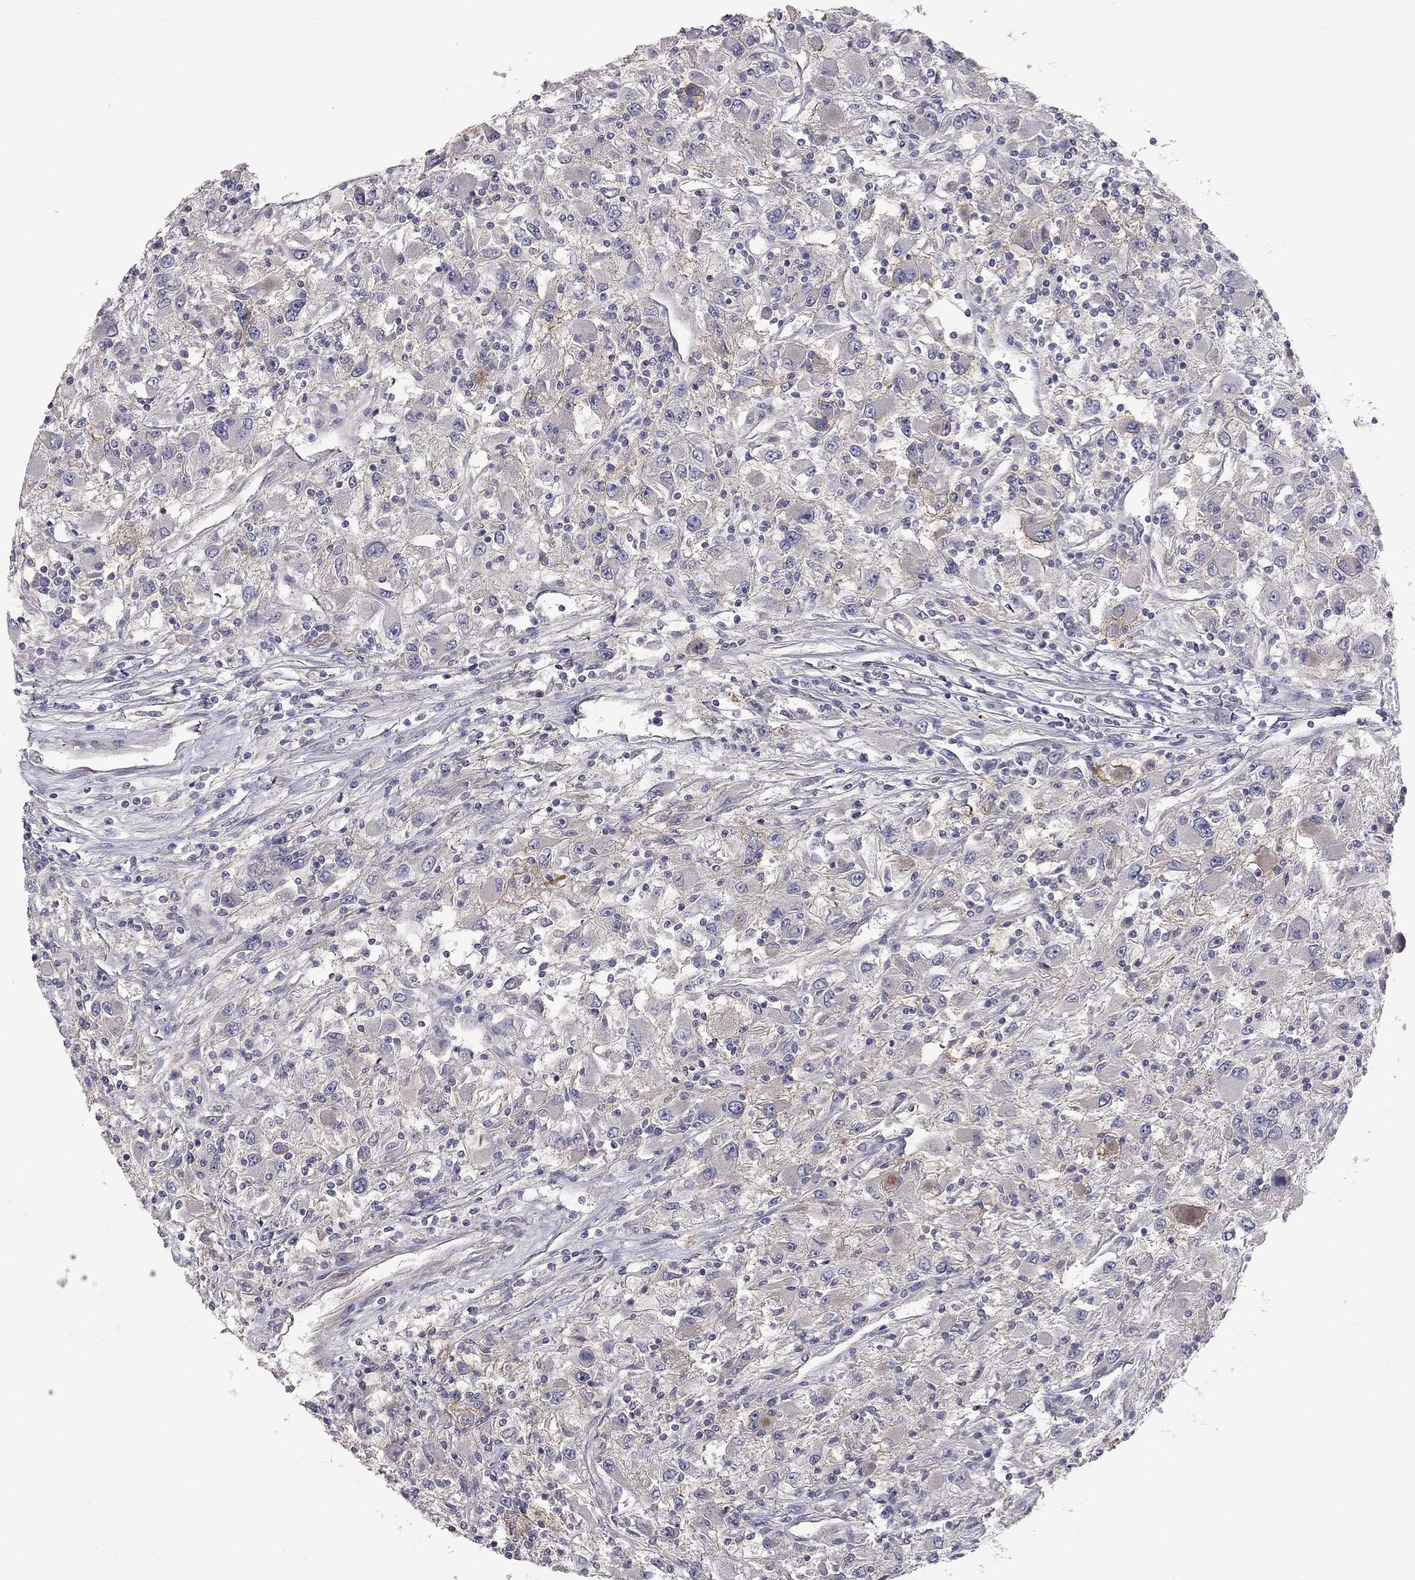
{"staining": {"intensity": "negative", "quantity": "none", "location": "none"}, "tissue": "renal cancer", "cell_type": "Tumor cells", "image_type": "cancer", "snomed": [{"axis": "morphology", "description": "Adenocarcinoma, NOS"}, {"axis": "topography", "description": "Kidney"}], "caption": "The IHC micrograph has no significant positivity in tumor cells of renal cancer (adenocarcinoma) tissue.", "gene": "SLC39A14", "patient": {"sex": "female", "age": 67}}